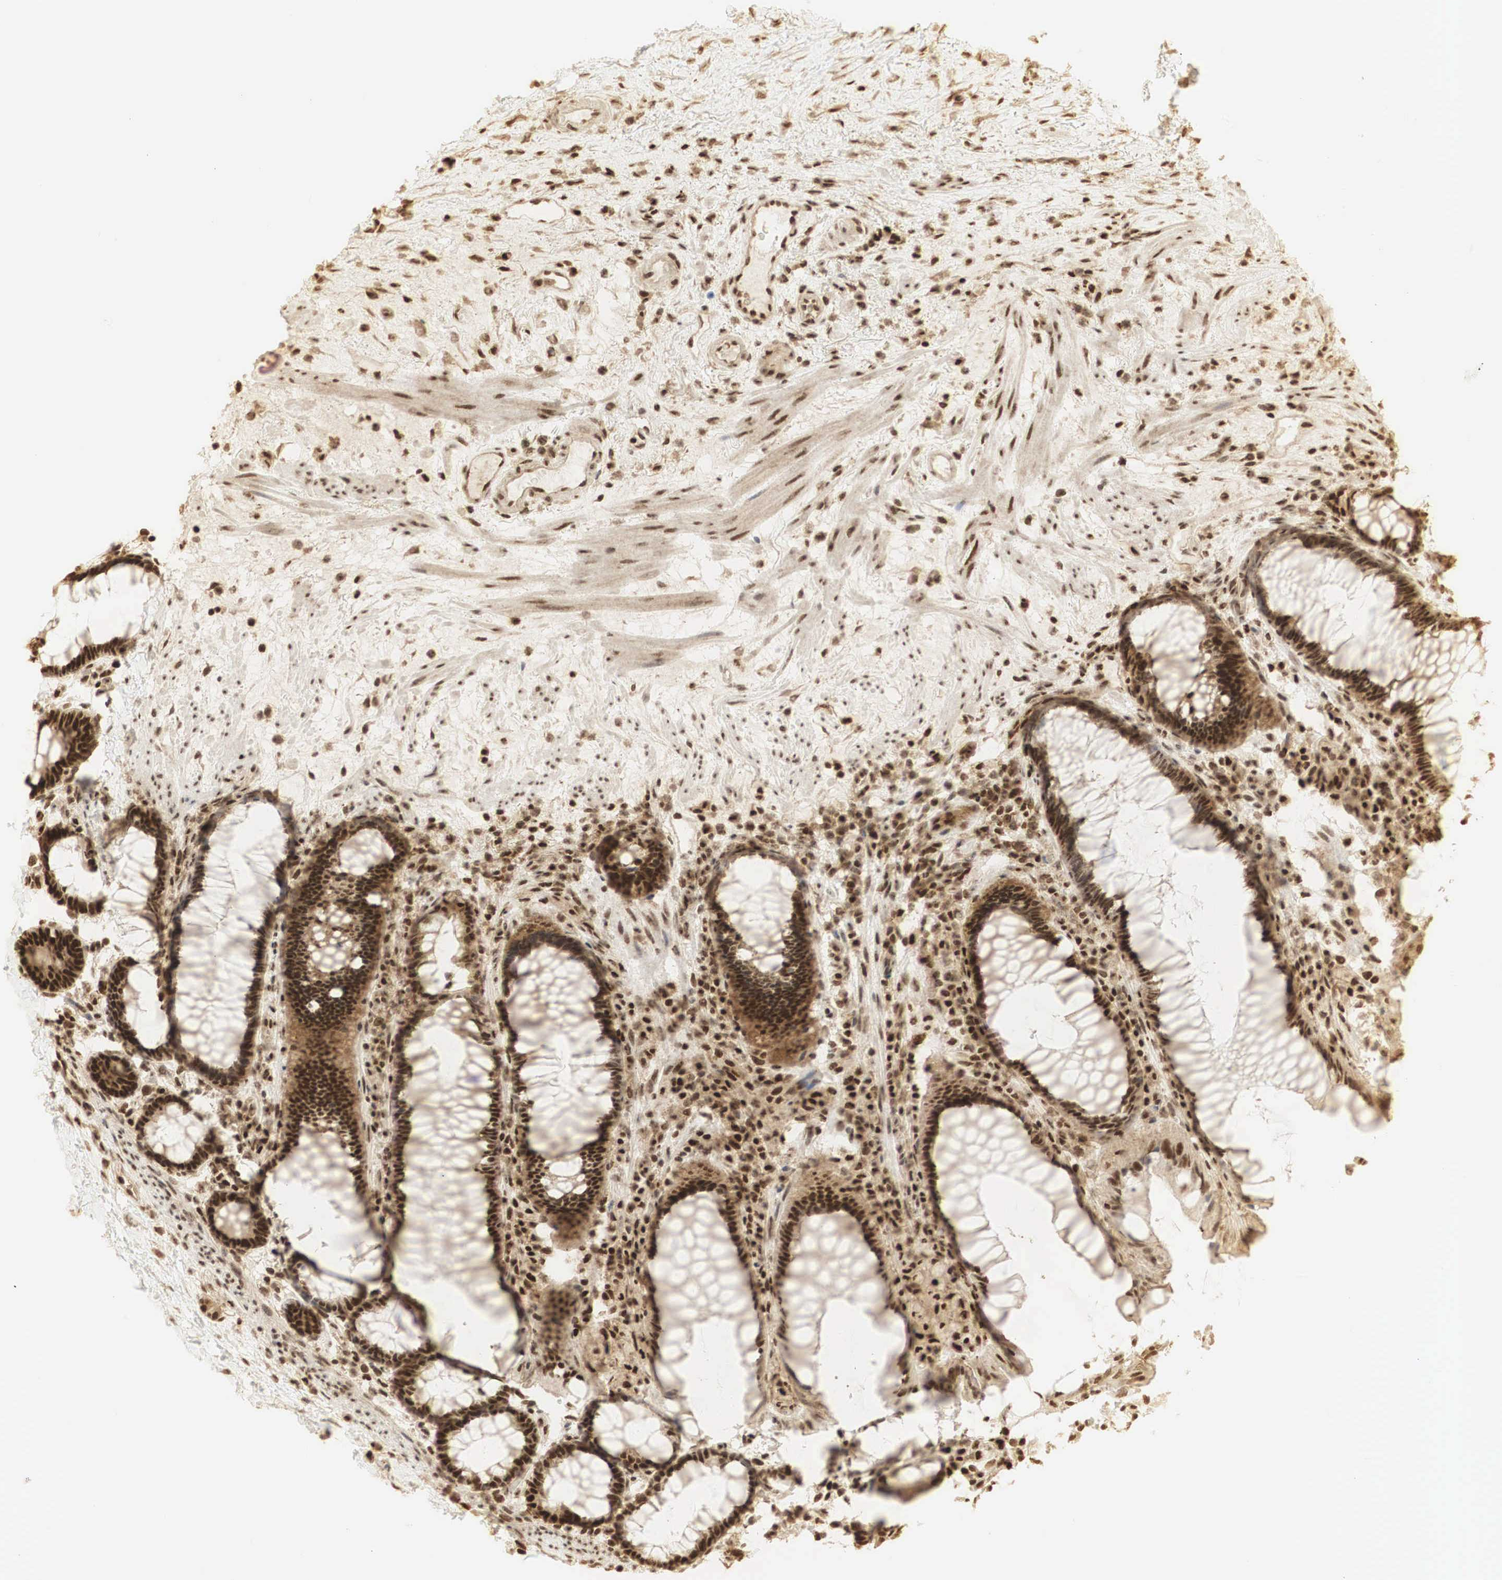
{"staining": {"intensity": "strong", "quantity": ">75%", "location": "cytoplasmic/membranous,nuclear"}, "tissue": "rectum", "cell_type": "Glandular cells", "image_type": "normal", "snomed": [{"axis": "morphology", "description": "Normal tissue, NOS"}, {"axis": "topography", "description": "Rectum"}], "caption": "Protein staining of benign rectum shows strong cytoplasmic/membranous,nuclear positivity in about >75% of glandular cells.", "gene": "RNF113A", "patient": {"sex": "male", "age": 77}}